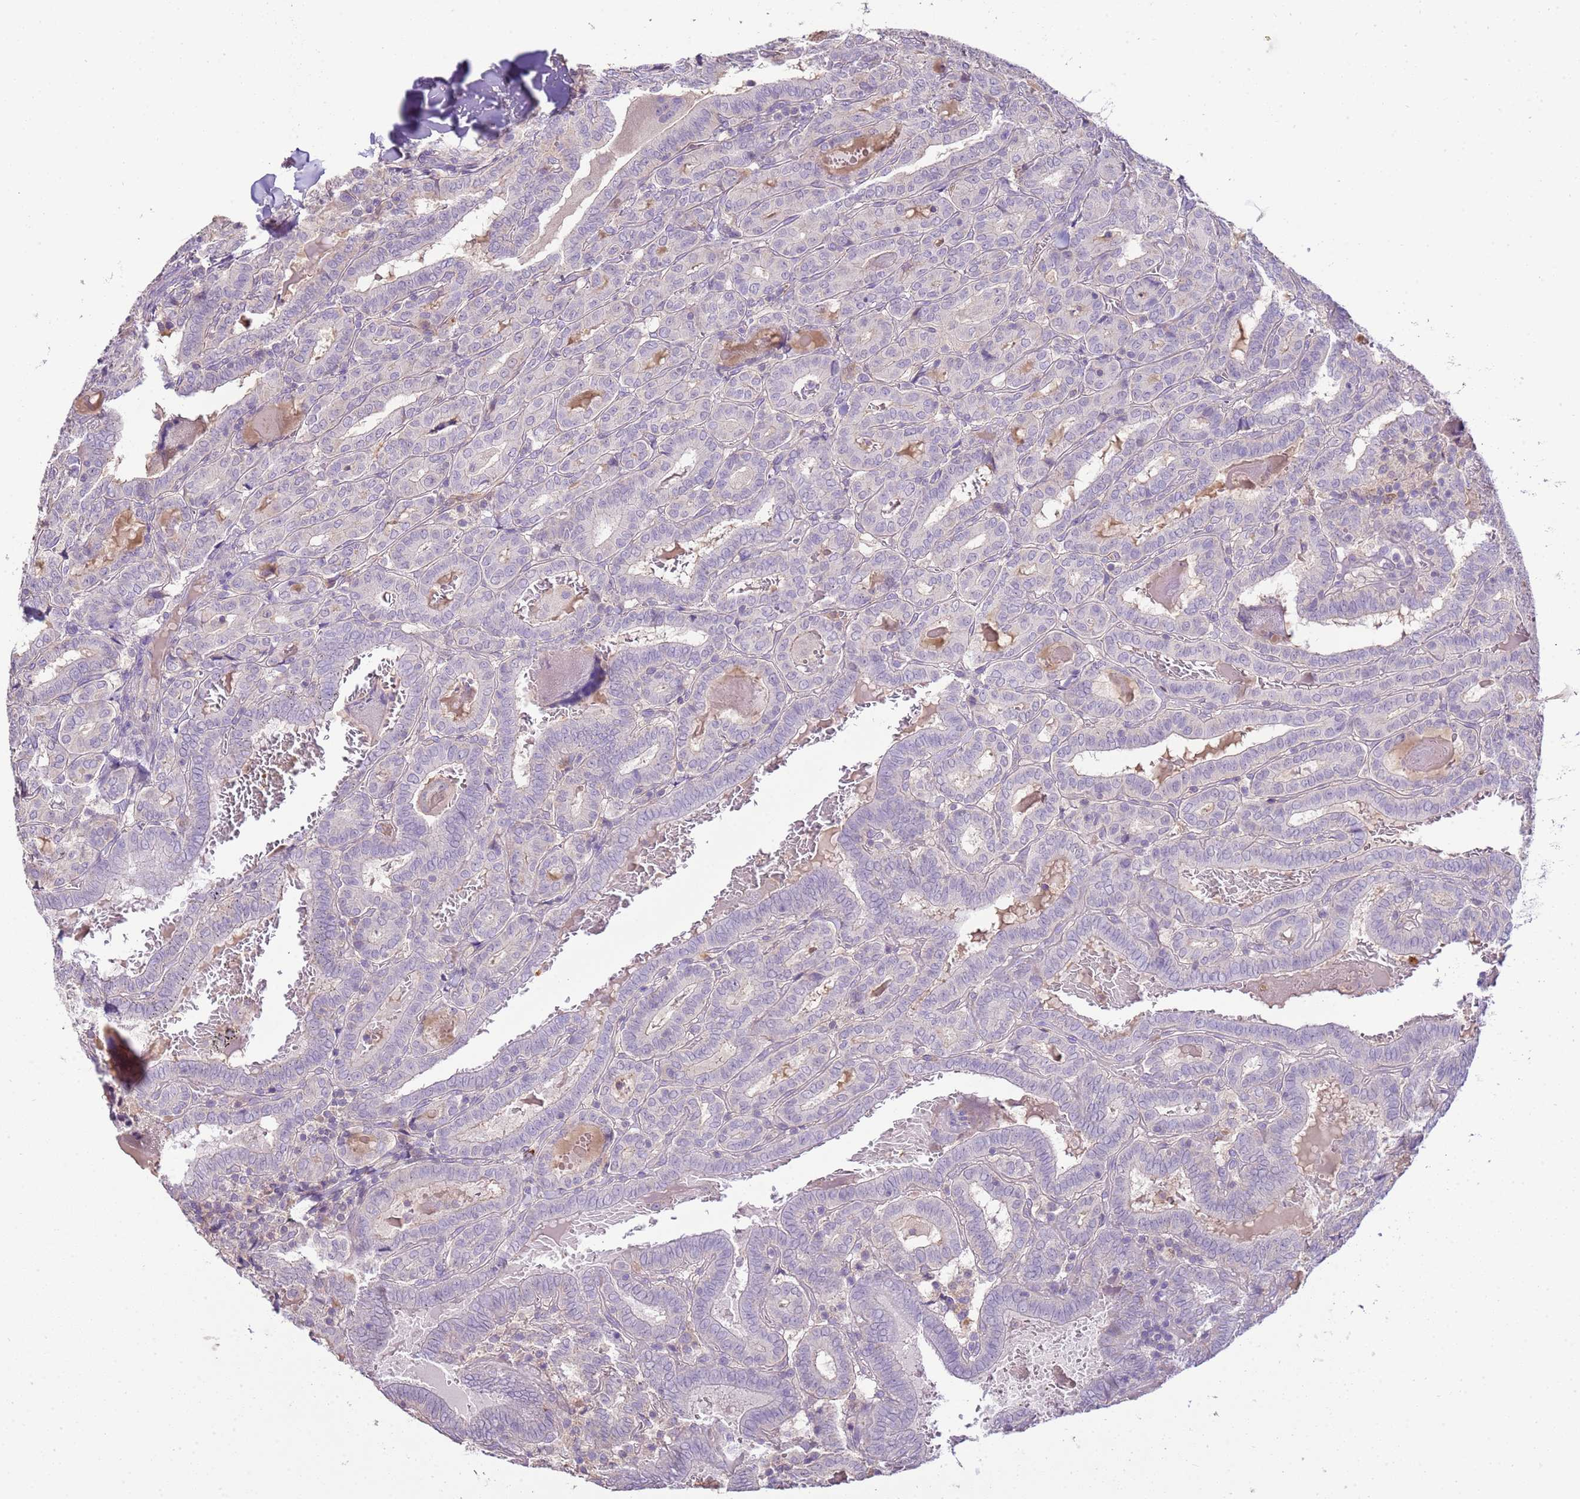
{"staining": {"intensity": "negative", "quantity": "none", "location": "none"}, "tissue": "thyroid cancer", "cell_type": "Tumor cells", "image_type": "cancer", "snomed": [{"axis": "morphology", "description": "Papillary adenocarcinoma, NOS"}, {"axis": "topography", "description": "Thyroid gland"}], "caption": "This is an immunohistochemistry image of human thyroid papillary adenocarcinoma. There is no expression in tumor cells.", "gene": "IL2RG", "patient": {"sex": "female", "age": 72}}